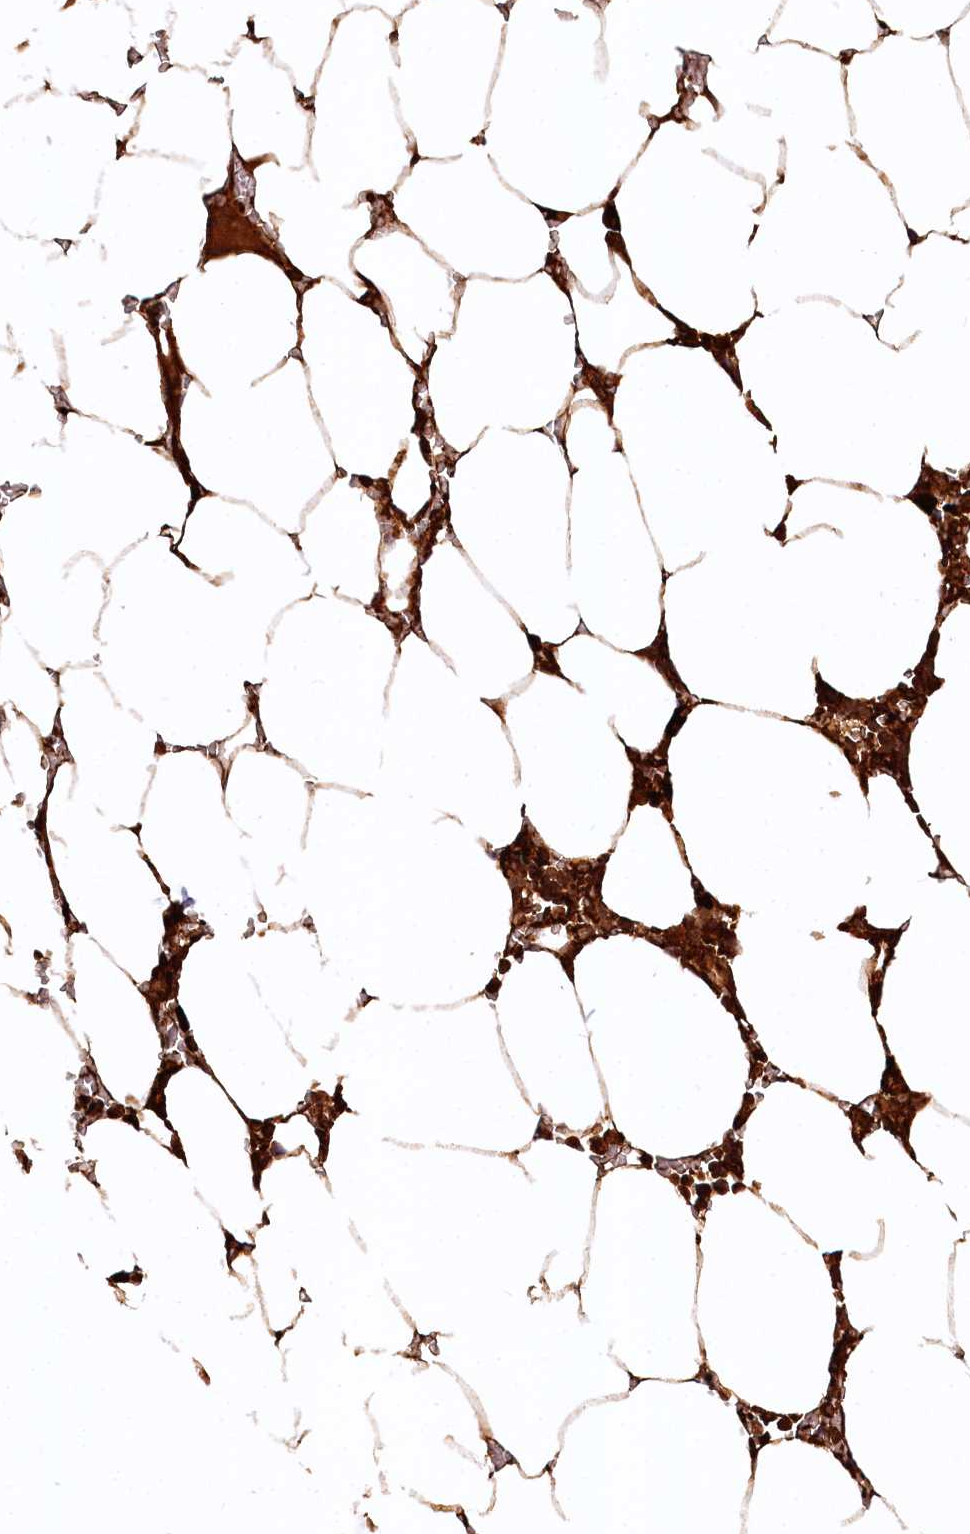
{"staining": {"intensity": "strong", "quantity": ">75%", "location": "cytoplasmic/membranous"}, "tissue": "bone marrow", "cell_type": "Hematopoietic cells", "image_type": "normal", "snomed": [{"axis": "morphology", "description": "Normal tissue, NOS"}, {"axis": "topography", "description": "Bone marrow"}], "caption": "Immunohistochemical staining of normal human bone marrow reveals strong cytoplasmic/membranous protein positivity in about >75% of hematopoietic cells.", "gene": "STUB1", "patient": {"sex": "male", "age": 70}}